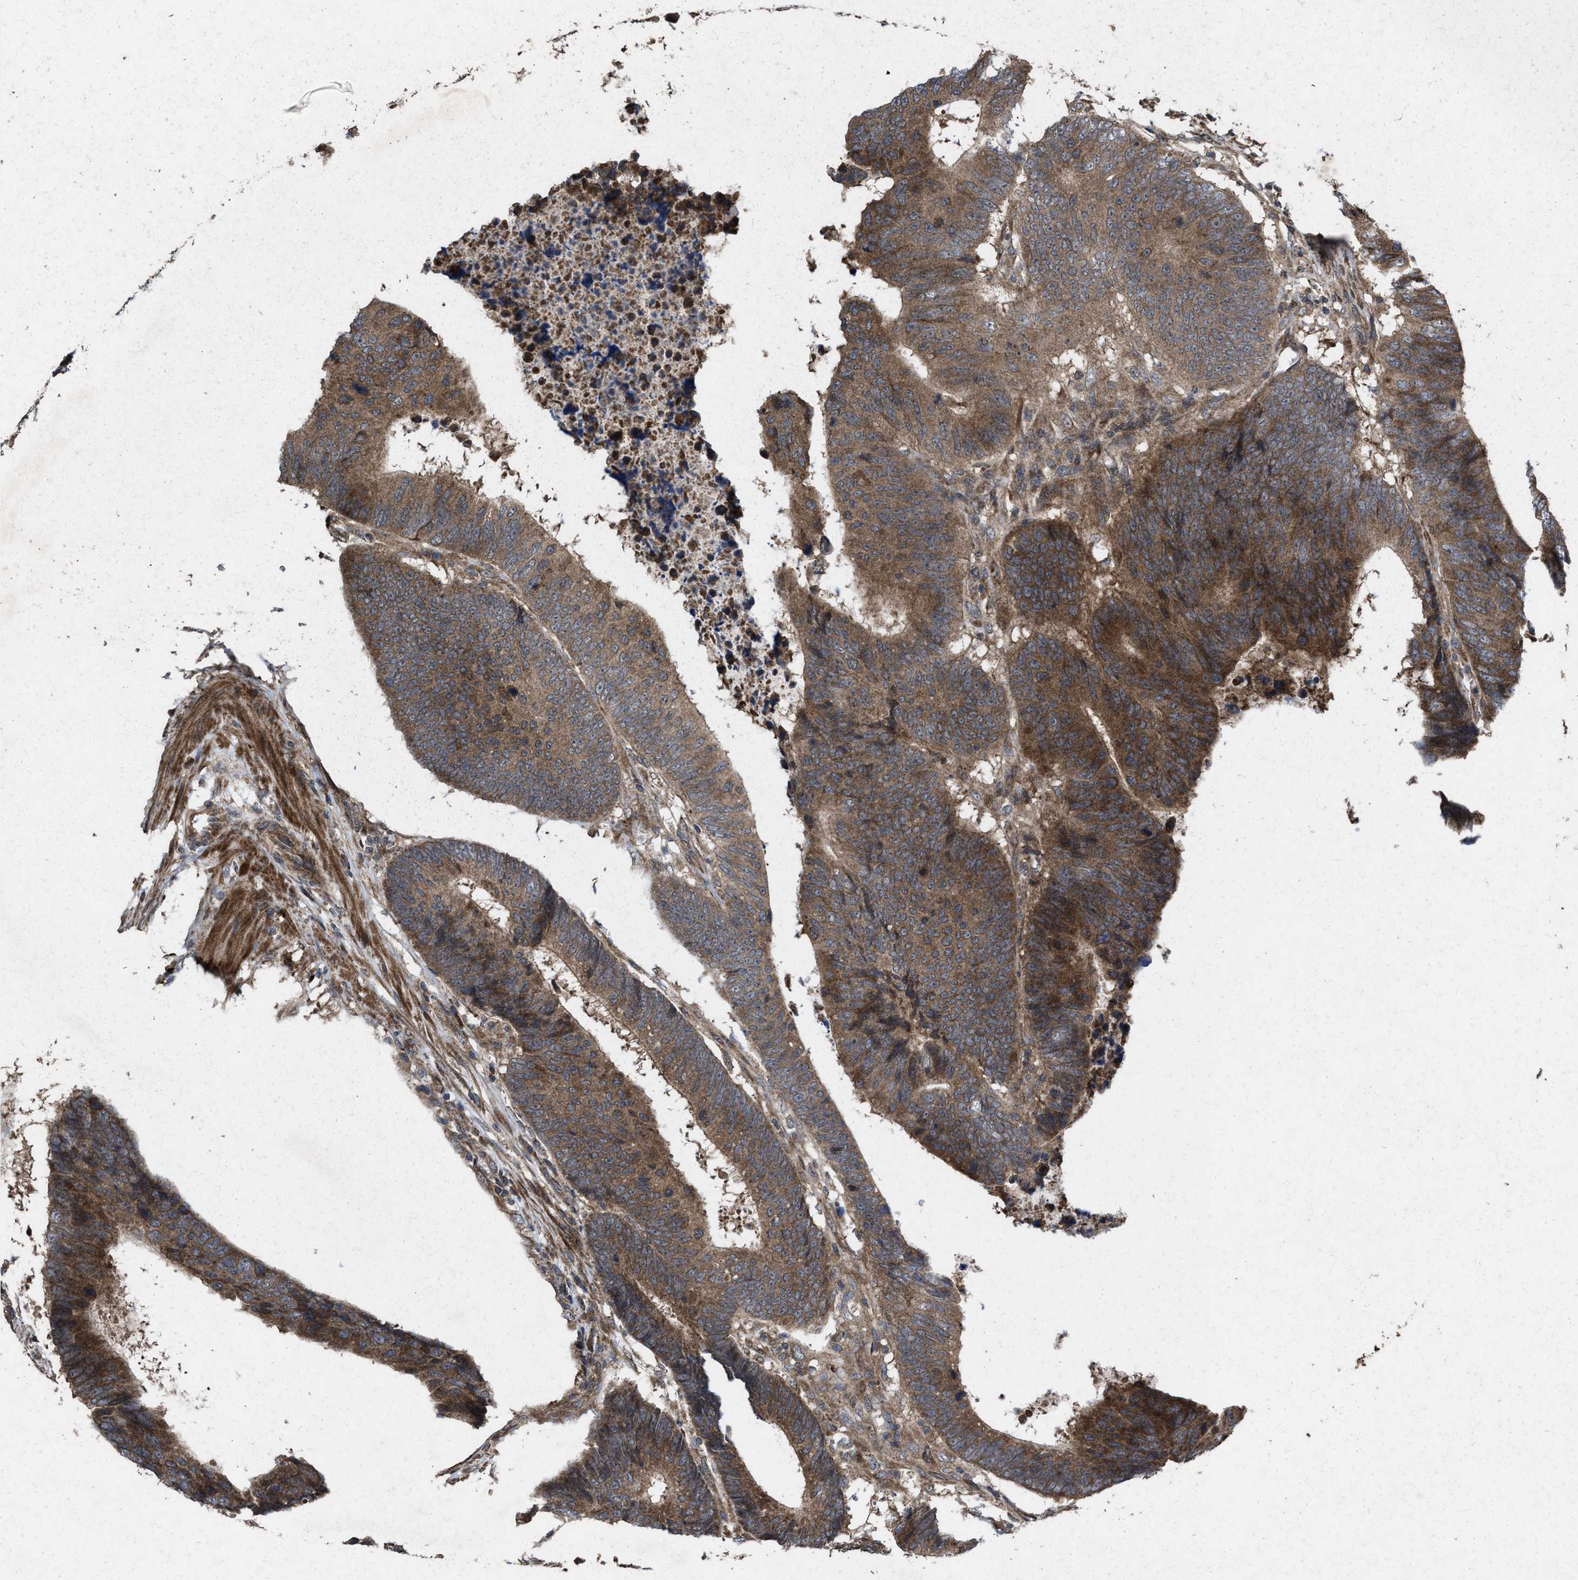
{"staining": {"intensity": "moderate", "quantity": ">75%", "location": "cytoplasmic/membranous"}, "tissue": "colorectal cancer", "cell_type": "Tumor cells", "image_type": "cancer", "snomed": [{"axis": "morphology", "description": "Adenocarcinoma, NOS"}, {"axis": "topography", "description": "Colon"}], "caption": "Protein staining demonstrates moderate cytoplasmic/membranous expression in about >75% of tumor cells in colorectal cancer. Nuclei are stained in blue.", "gene": "MSI2", "patient": {"sex": "male", "age": 56}}